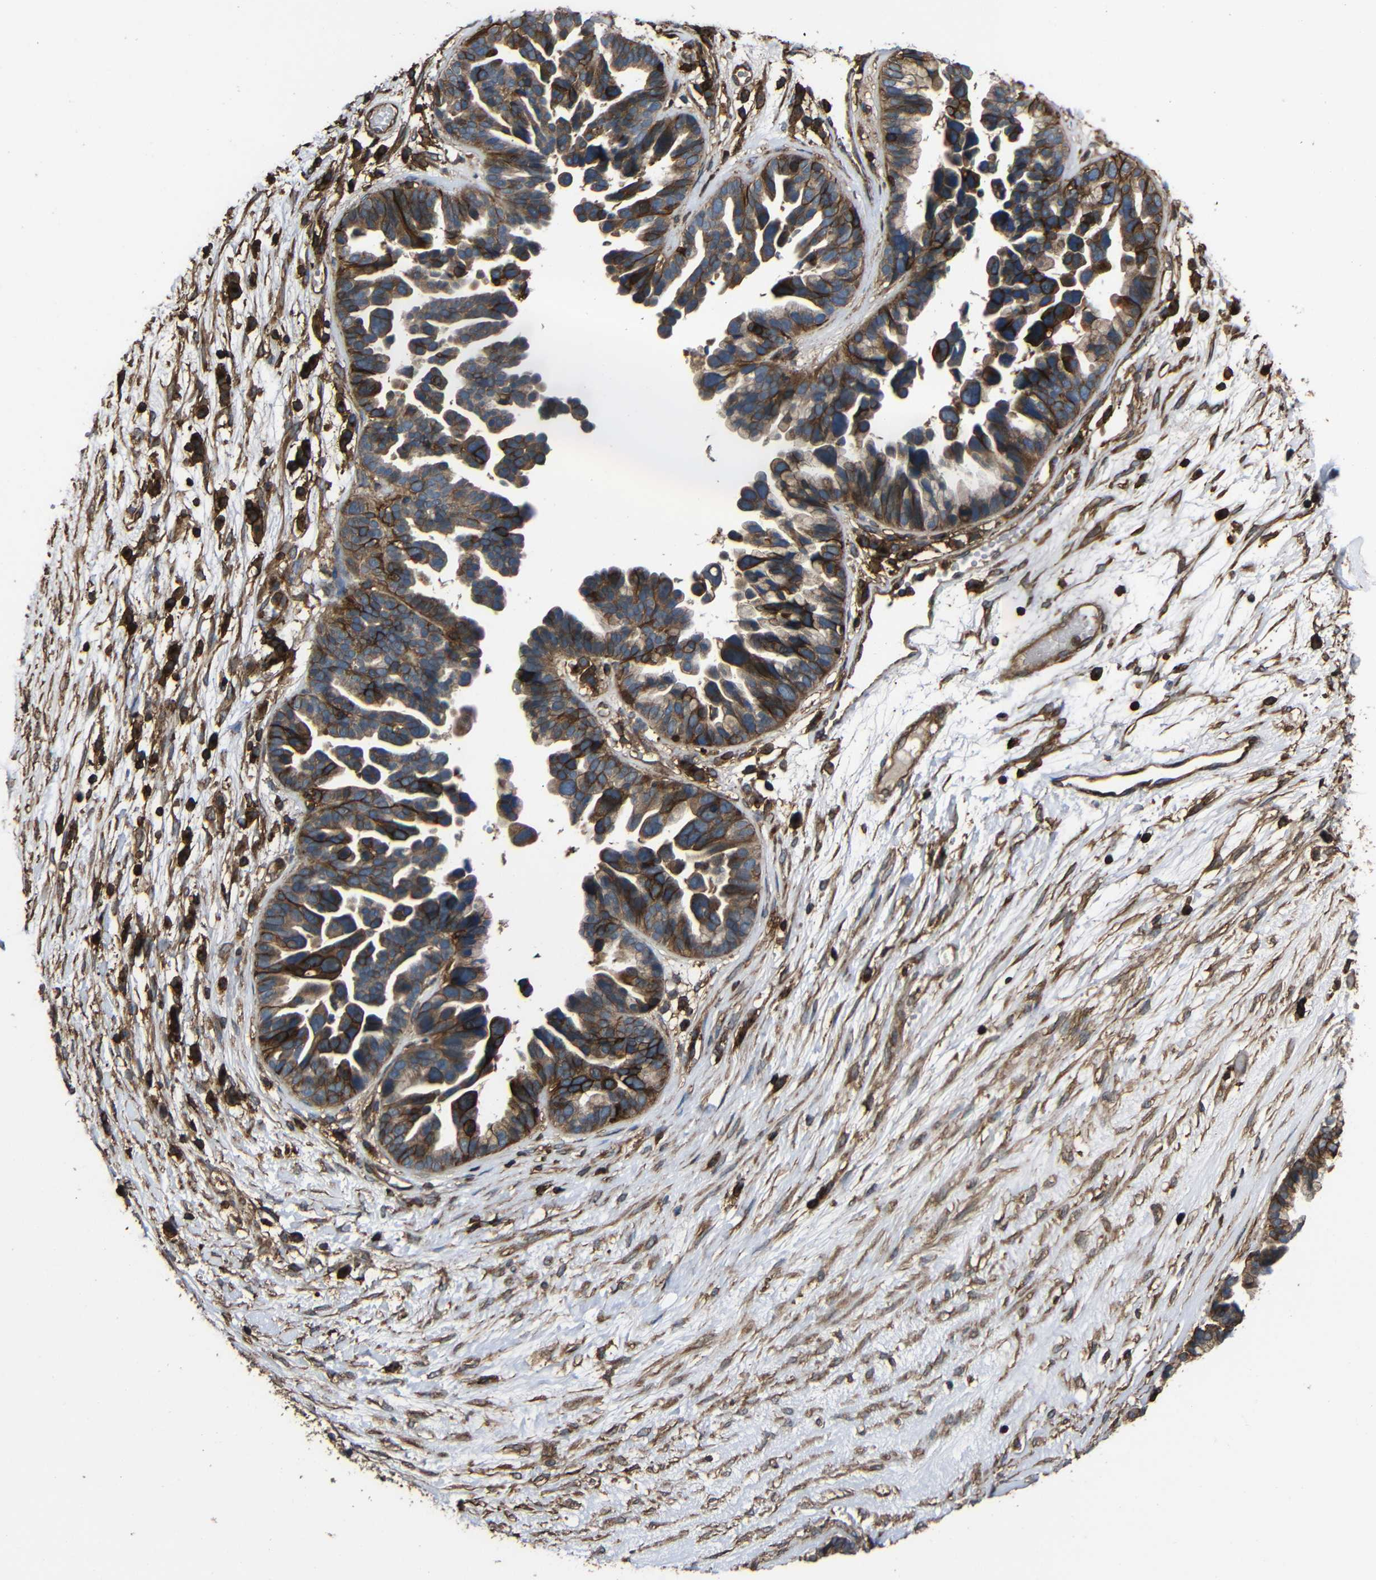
{"staining": {"intensity": "strong", "quantity": ">75%", "location": "cytoplasmic/membranous"}, "tissue": "ovarian cancer", "cell_type": "Tumor cells", "image_type": "cancer", "snomed": [{"axis": "morphology", "description": "Cystadenocarcinoma, serous, NOS"}, {"axis": "topography", "description": "Ovary"}], "caption": "High-magnification brightfield microscopy of ovarian serous cystadenocarcinoma stained with DAB (3,3'-diaminobenzidine) (brown) and counterstained with hematoxylin (blue). tumor cells exhibit strong cytoplasmic/membranous expression is present in approximately>75% of cells.", "gene": "ADGRE5", "patient": {"sex": "female", "age": 56}}